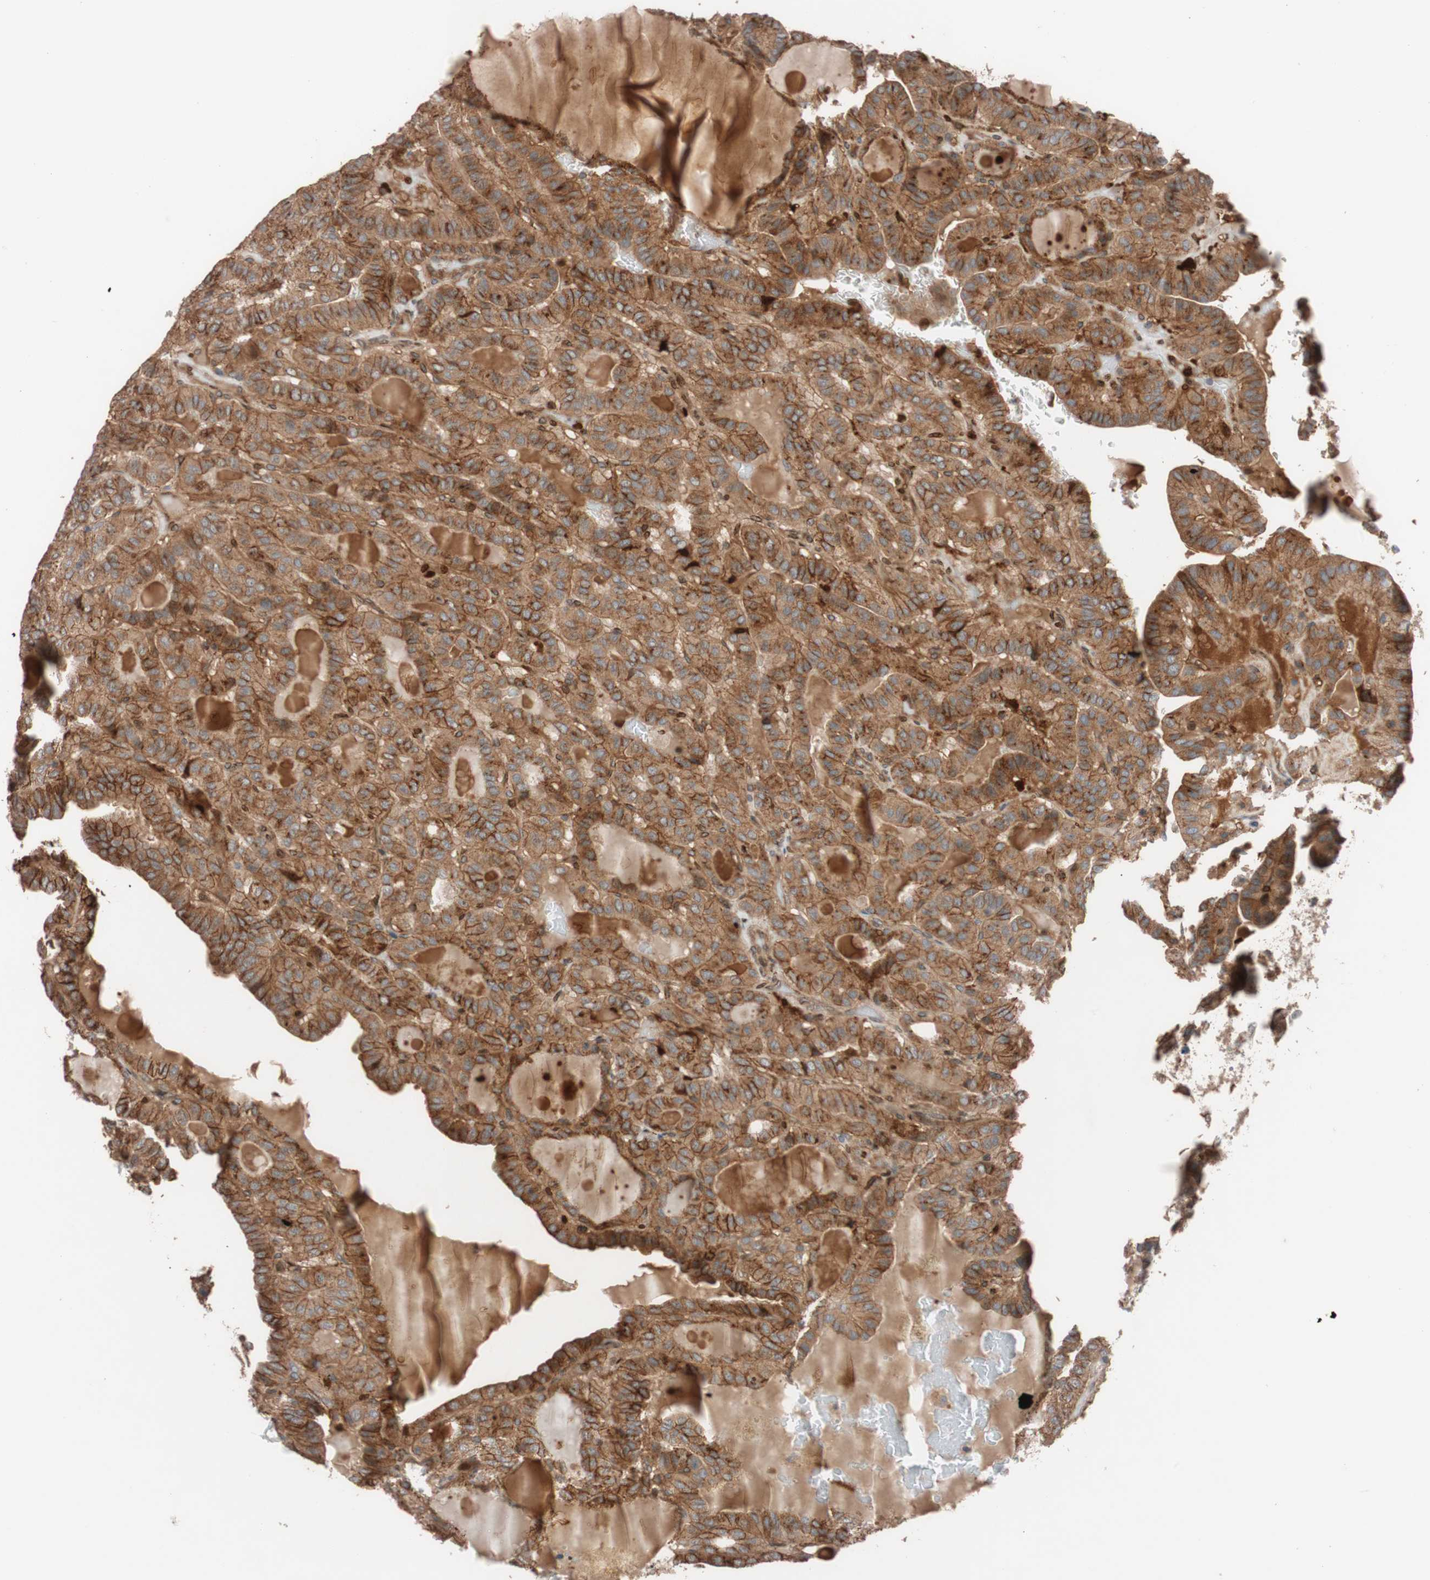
{"staining": {"intensity": "strong", "quantity": ">75%", "location": "cytoplasmic/membranous"}, "tissue": "thyroid cancer", "cell_type": "Tumor cells", "image_type": "cancer", "snomed": [{"axis": "morphology", "description": "Papillary adenocarcinoma, NOS"}, {"axis": "topography", "description": "Thyroid gland"}], "caption": "Immunohistochemistry (IHC) histopathology image of human thyroid cancer (papillary adenocarcinoma) stained for a protein (brown), which displays high levels of strong cytoplasmic/membranous staining in approximately >75% of tumor cells.", "gene": "SDC4", "patient": {"sex": "male", "age": 77}}